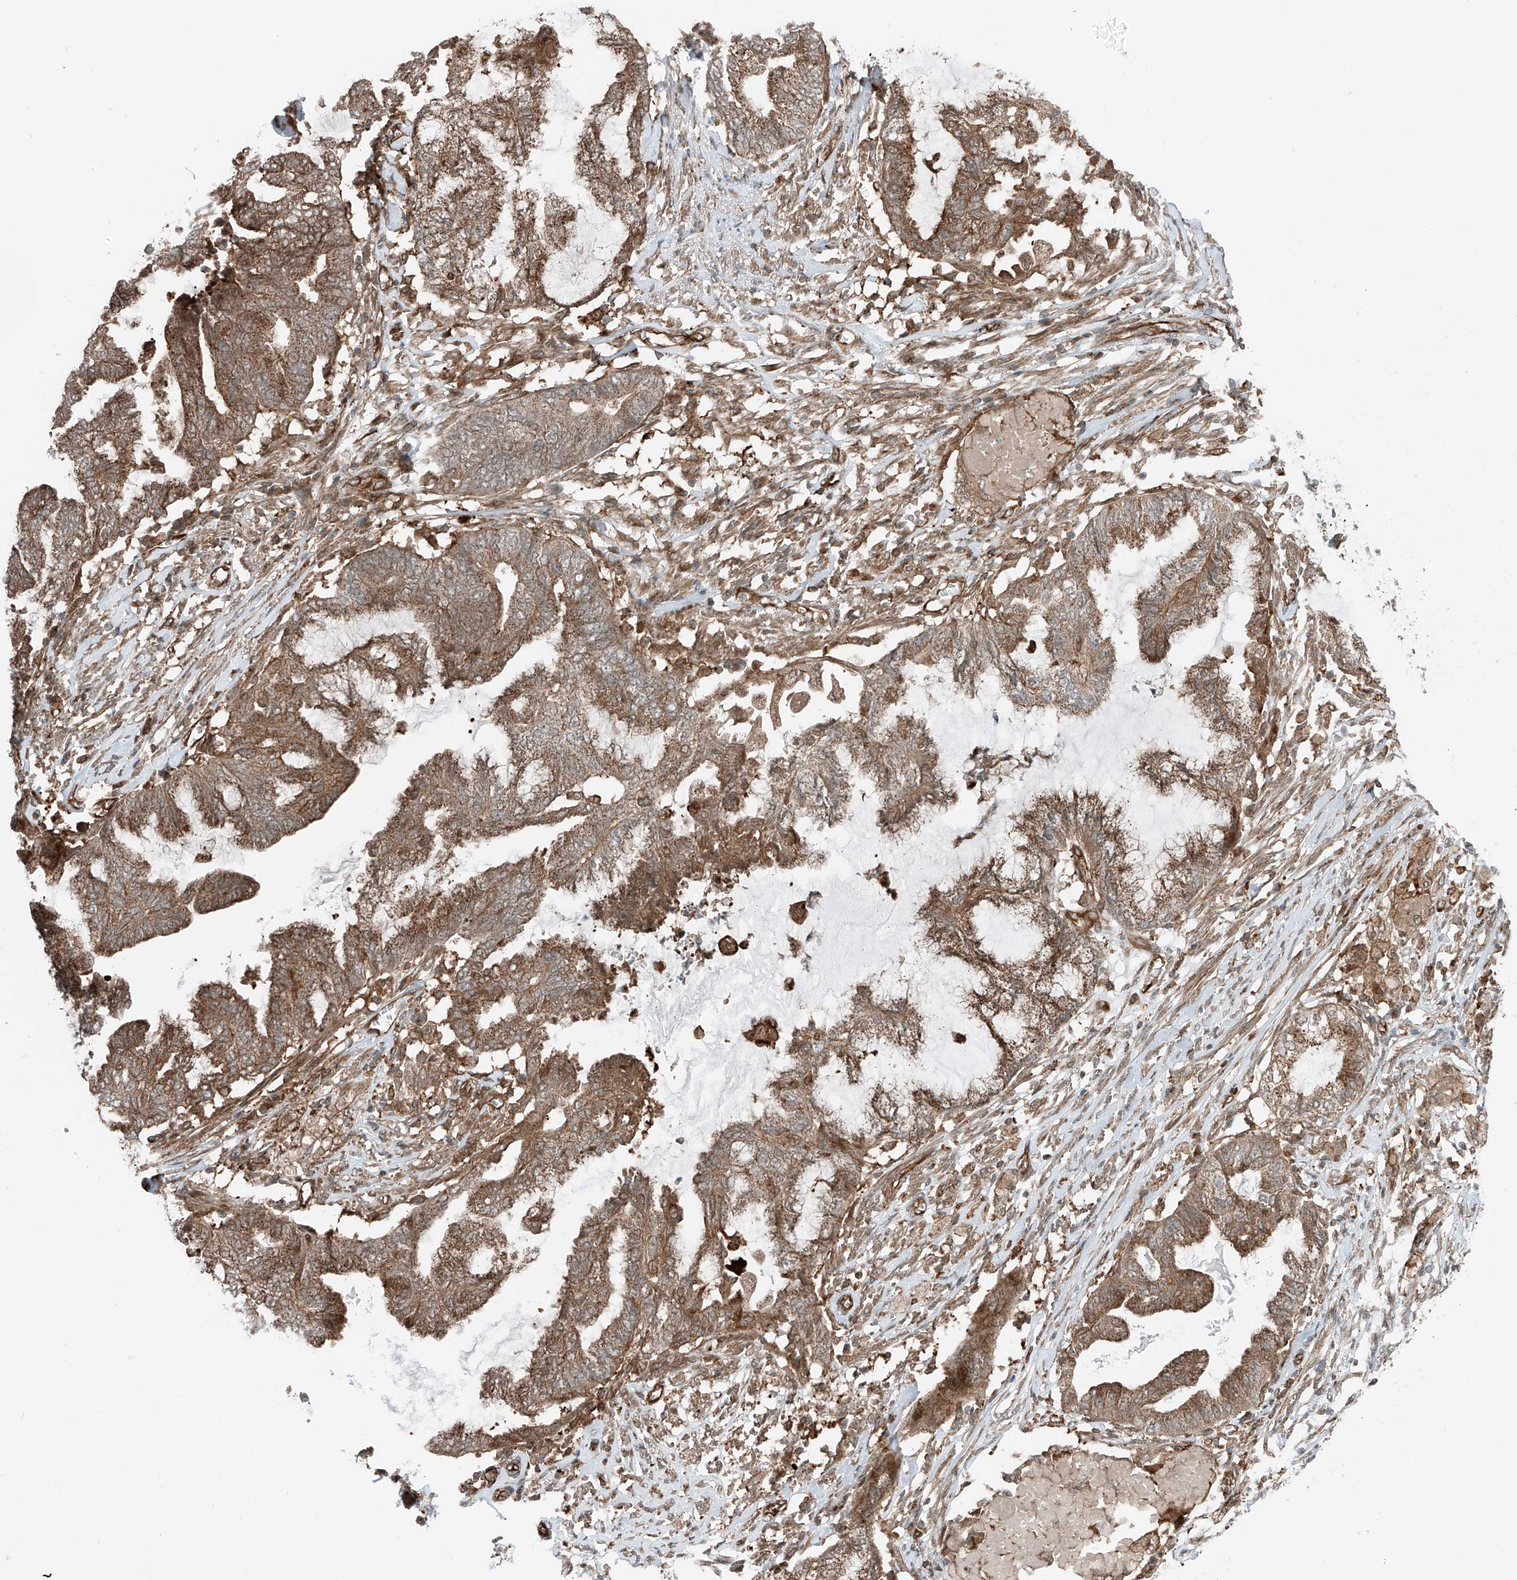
{"staining": {"intensity": "moderate", "quantity": ">75%", "location": "cytoplasmic/membranous"}, "tissue": "endometrial cancer", "cell_type": "Tumor cells", "image_type": "cancer", "snomed": [{"axis": "morphology", "description": "Adenocarcinoma, NOS"}, {"axis": "topography", "description": "Endometrium"}], "caption": "Tumor cells demonstrate medium levels of moderate cytoplasmic/membranous staining in approximately >75% of cells in human endometrial cancer (adenocarcinoma).", "gene": "USP48", "patient": {"sex": "female", "age": 86}}